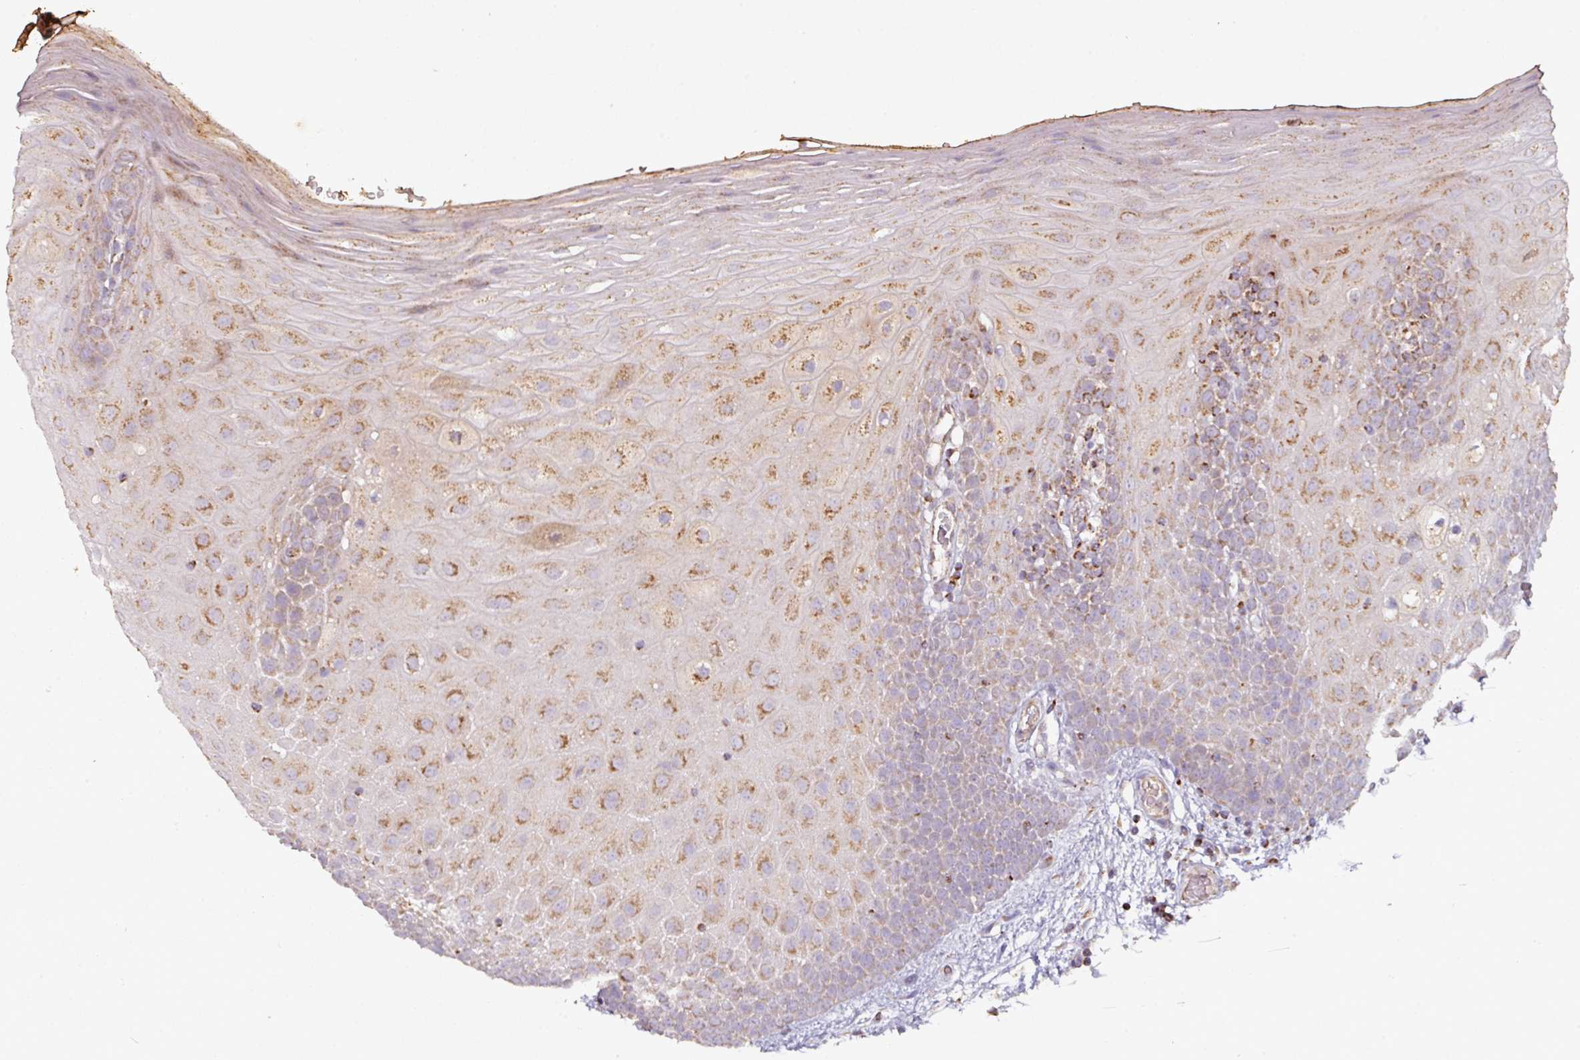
{"staining": {"intensity": "moderate", "quantity": "25%-75%", "location": "cytoplasmic/membranous"}, "tissue": "oral mucosa", "cell_type": "Squamous epithelial cells", "image_type": "normal", "snomed": [{"axis": "morphology", "description": "Normal tissue, NOS"}, {"axis": "morphology", "description": "Squamous cell carcinoma, NOS"}, {"axis": "topography", "description": "Oral tissue"}, {"axis": "topography", "description": "Tounge, NOS"}, {"axis": "topography", "description": "Head-Neck"}], "caption": "Immunohistochemistry image of unremarkable oral mucosa: human oral mucosa stained using immunohistochemistry (IHC) shows medium levels of moderate protein expression localized specifically in the cytoplasmic/membranous of squamous epithelial cells, appearing as a cytoplasmic/membranous brown color.", "gene": "ENSG00000260170", "patient": {"sex": "male", "age": 76}}